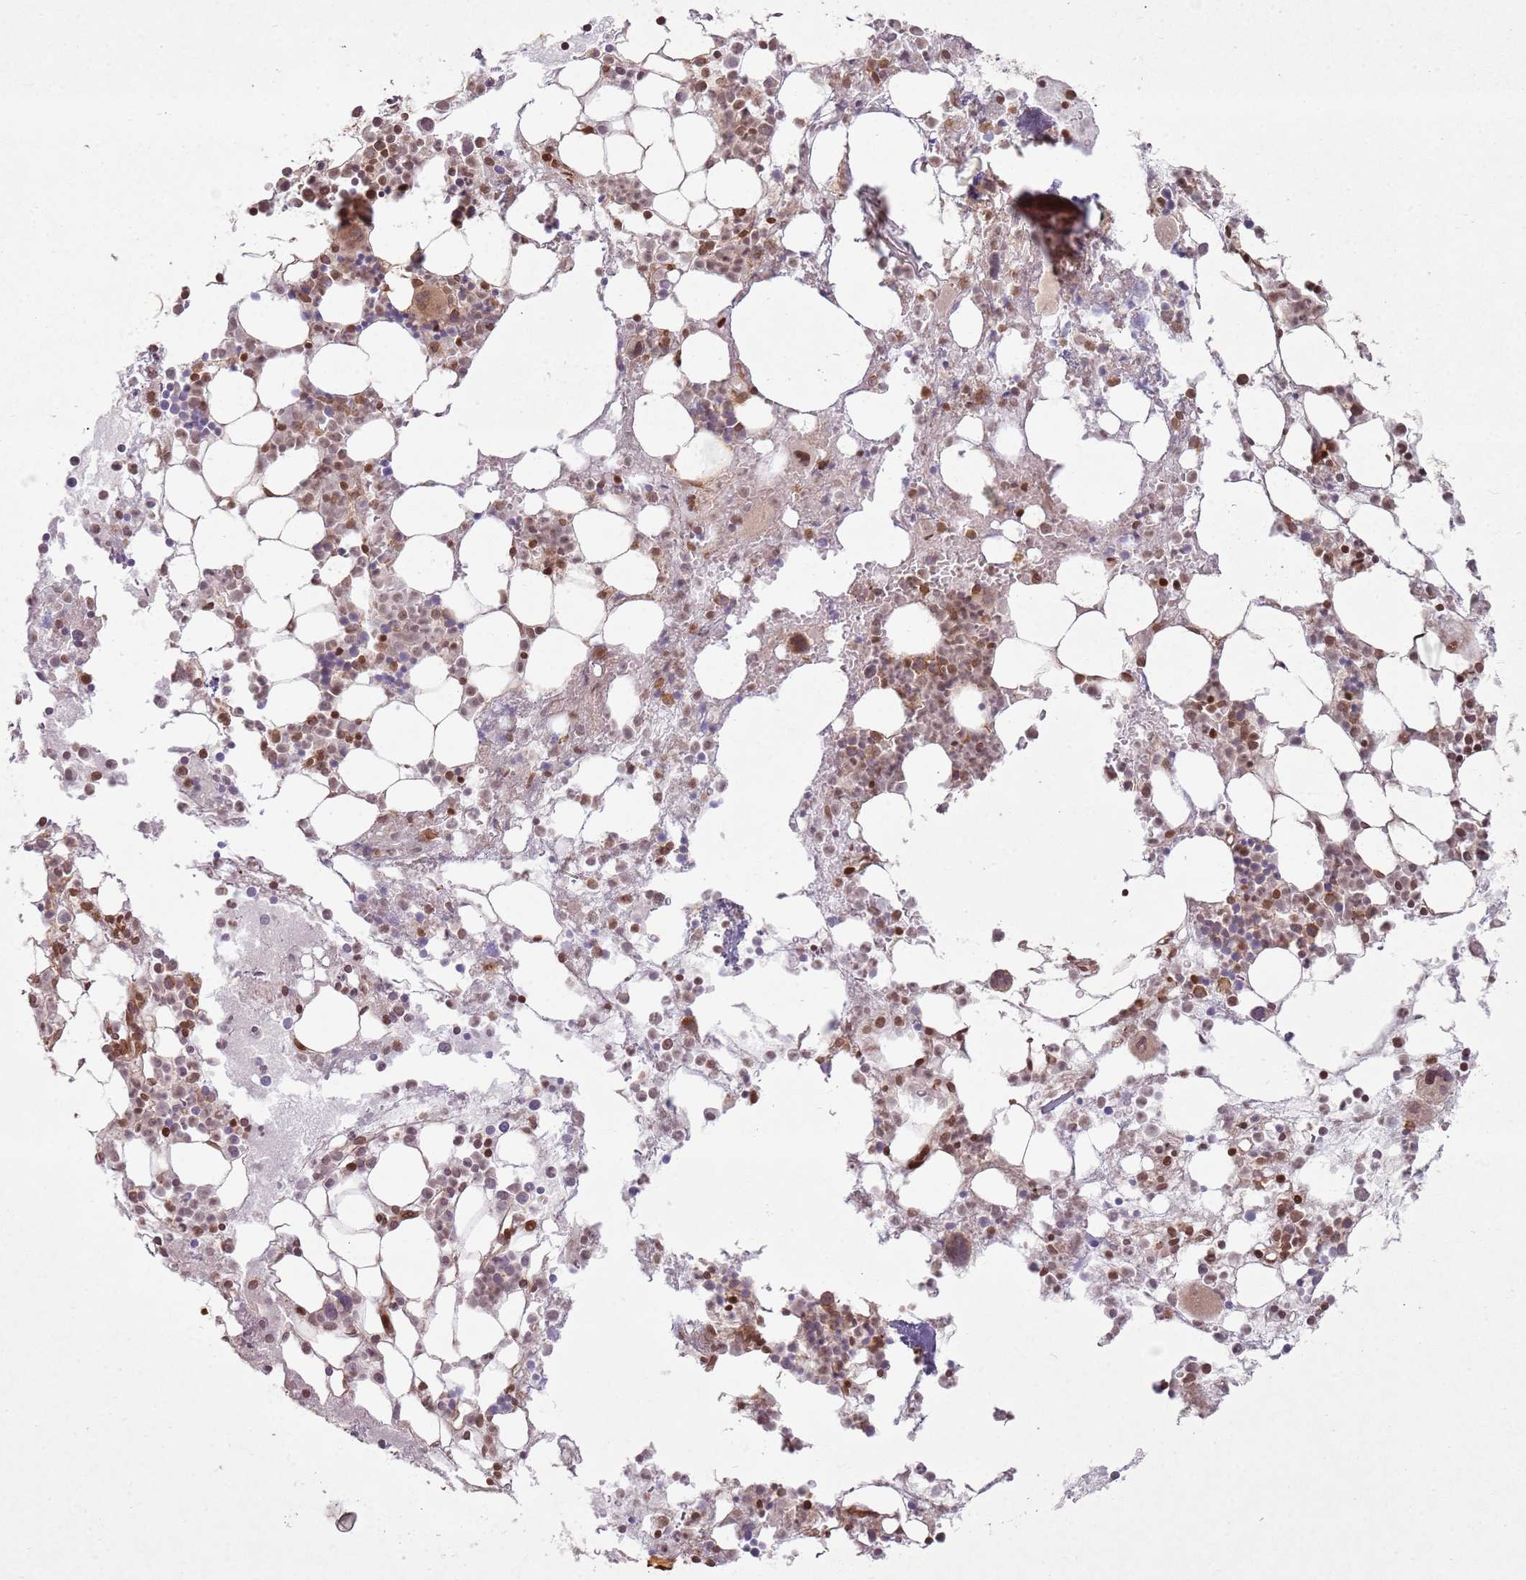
{"staining": {"intensity": "moderate", "quantity": "25%-75%", "location": "nuclear"}, "tissue": "bone marrow", "cell_type": "Hematopoietic cells", "image_type": "normal", "snomed": [{"axis": "morphology", "description": "Normal tissue, NOS"}, {"axis": "topography", "description": "Bone marrow"}], "caption": "Immunohistochemistry image of unremarkable bone marrow: human bone marrow stained using immunohistochemistry shows medium levels of moderate protein expression localized specifically in the nuclear of hematopoietic cells, appearing as a nuclear brown color.", "gene": "KLHL36", "patient": {"sex": "male", "age": 22}}